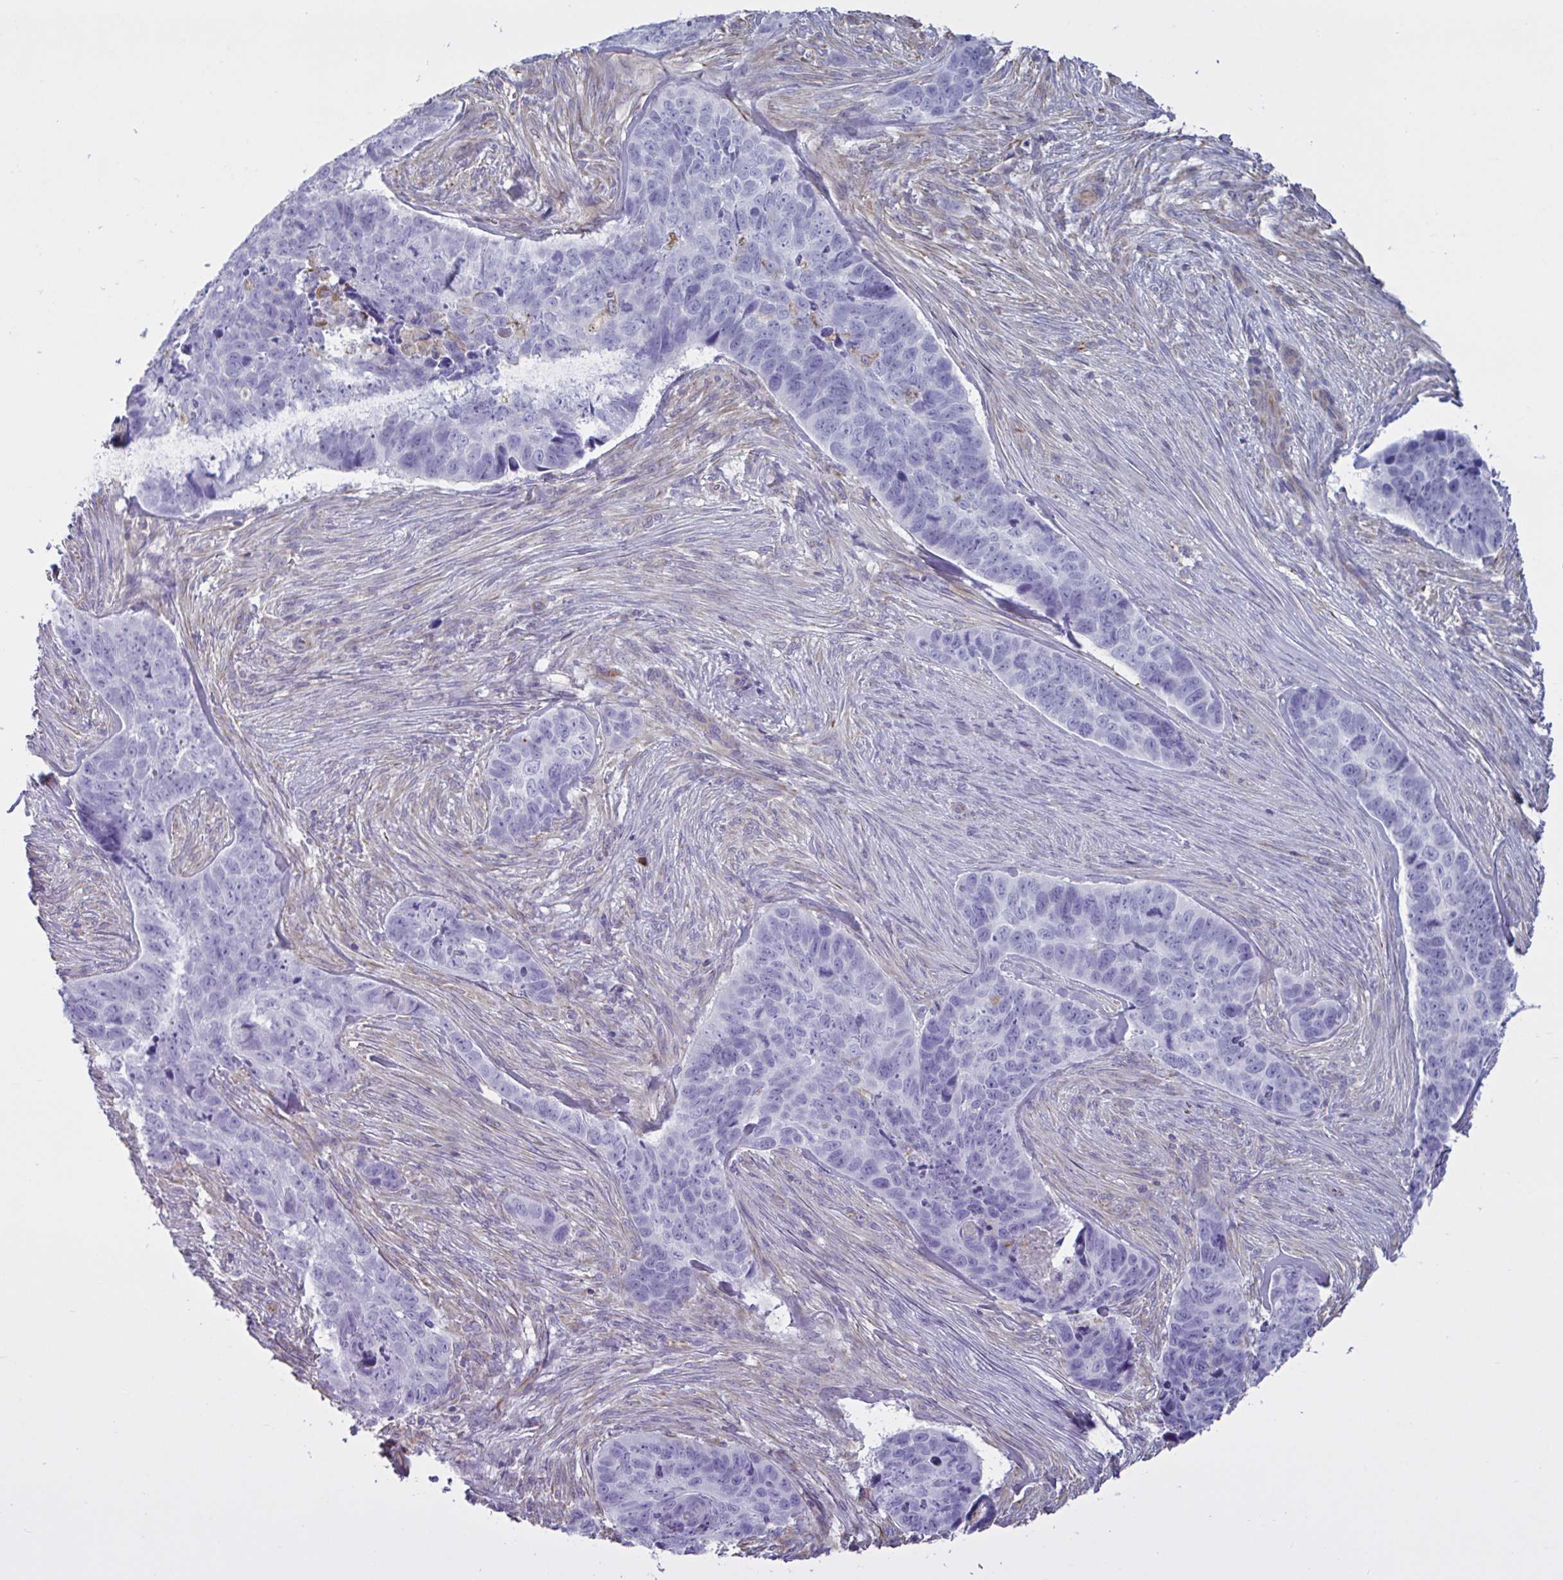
{"staining": {"intensity": "negative", "quantity": "none", "location": "none"}, "tissue": "skin cancer", "cell_type": "Tumor cells", "image_type": "cancer", "snomed": [{"axis": "morphology", "description": "Basal cell carcinoma"}, {"axis": "topography", "description": "Skin"}], "caption": "The immunohistochemistry micrograph has no significant positivity in tumor cells of skin cancer tissue.", "gene": "TMEM86B", "patient": {"sex": "female", "age": 82}}